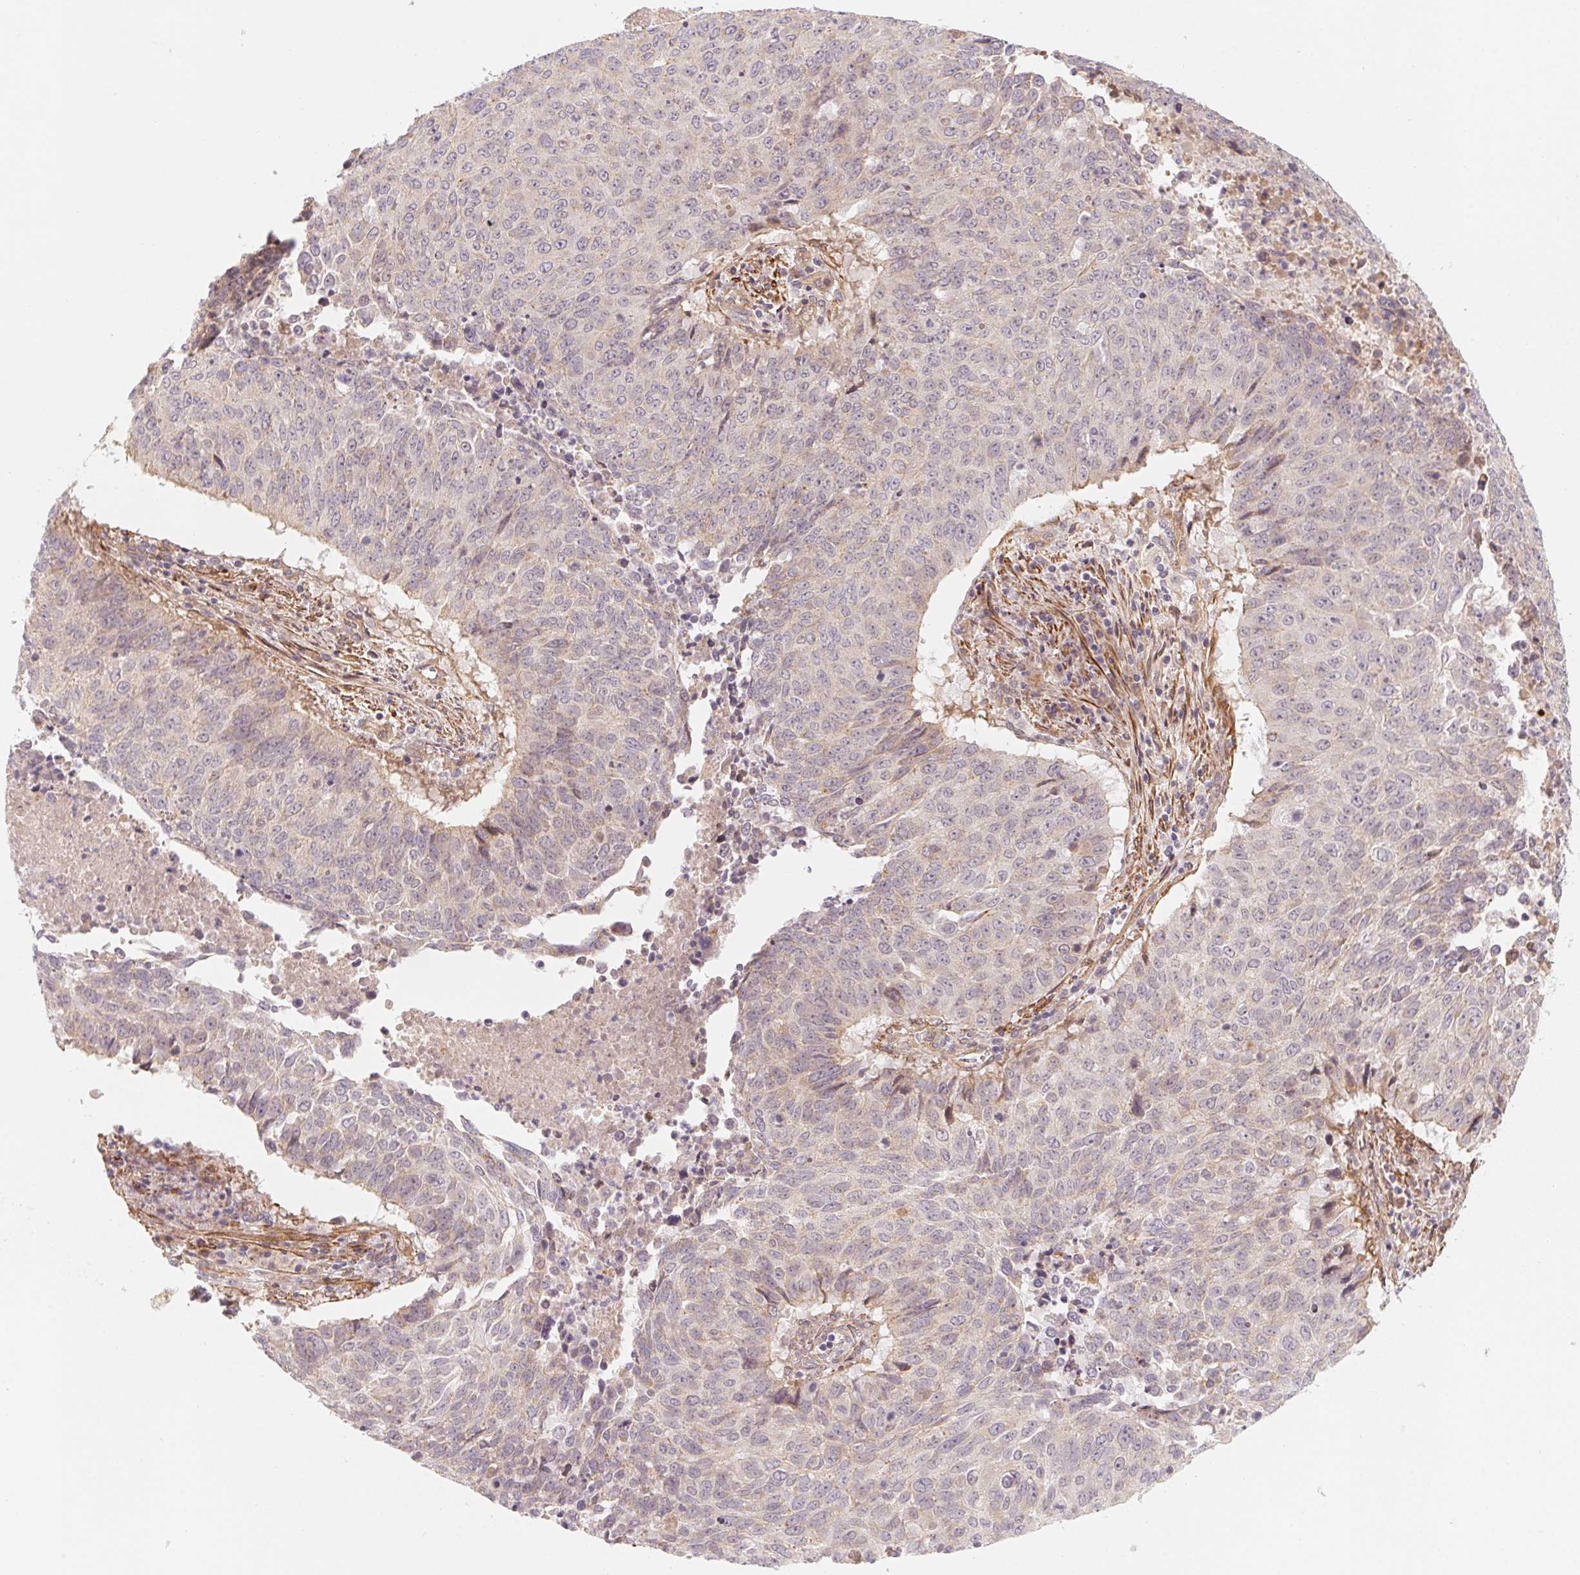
{"staining": {"intensity": "negative", "quantity": "none", "location": "none"}, "tissue": "lung cancer", "cell_type": "Tumor cells", "image_type": "cancer", "snomed": [{"axis": "morphology", "description": "Normal tissue, NOS"}, {"axis": "morphology", "description": "Squamous cell carcinoma, NOS"}, {"axis": "topography", "description": "Bronchus"}, {"axis": "topography", "description": "Lung"}], "caption": "Immunohistochemistry (IHC) image of human lung squamous cell carcinoma stained for a protein (brown), which displays no positivity in tumor cells. The staining is performed using DAB brown chromogen with nuclei counter-stained in using hematoxylin.", "gene": "CCDC112", "patient": {"sex": "male", "age": 64}}